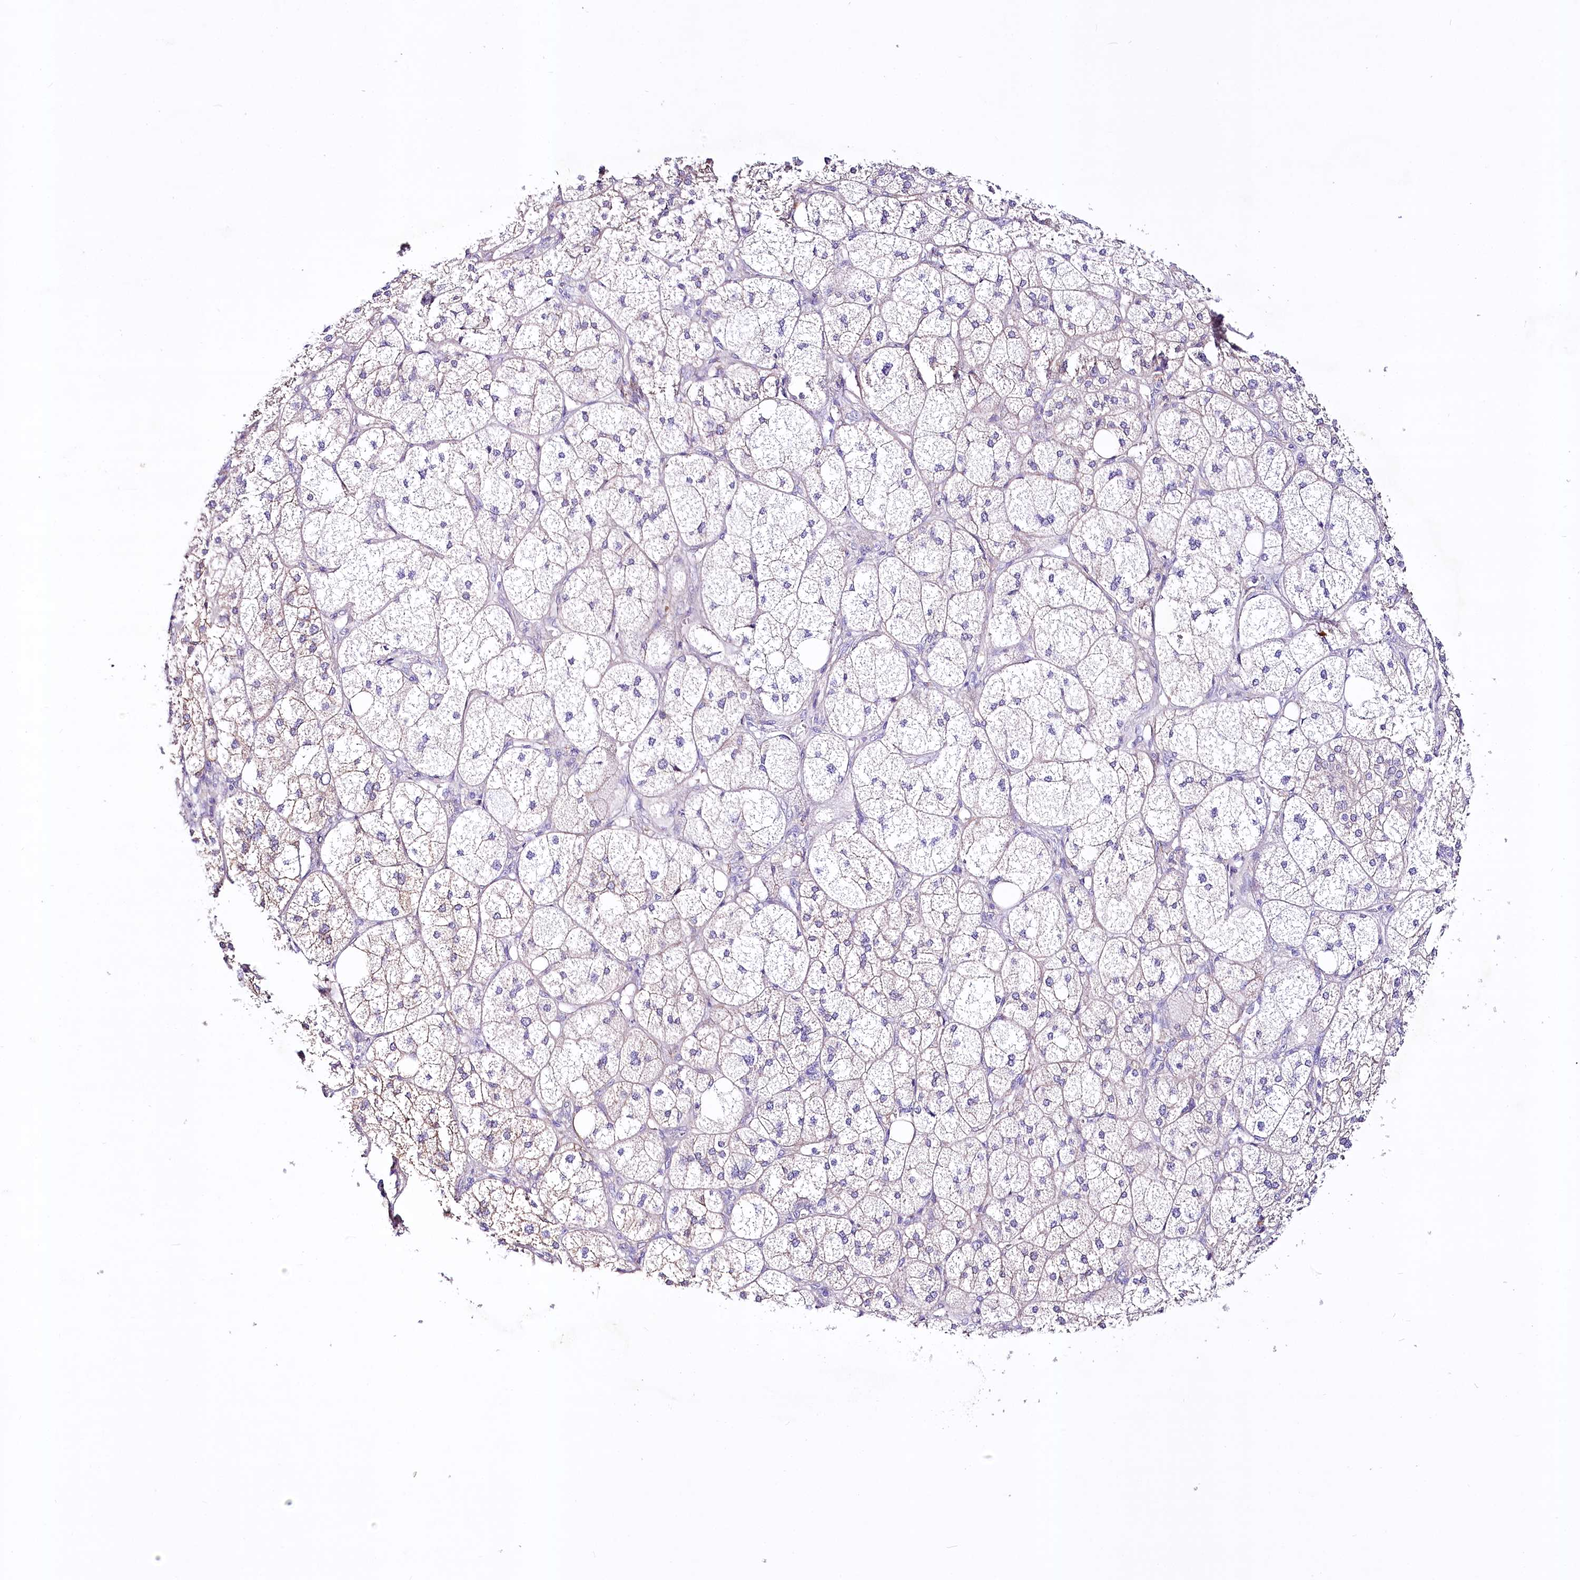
{"staining": {"intensity": "moderate", "quantity": "<25%", "location": "cytoplasmic/membranous"}, "tissue": "adrenal gland", "cell_type": "Glandular cells", "image_type": "normal", "snomed": [{"axis": "morphology", "description": "Normal tissue, NOS"}, {"axis": "topography", "description": "Adrenal gland"}], "caption": "Glandular cells demonstrate moderate cytoplasmic/membranous staining in approximately <25% of cells in unremarkable adrenal gland.", "gene": "LRRC34", "patient": {"sex": "female", "age": 61}}